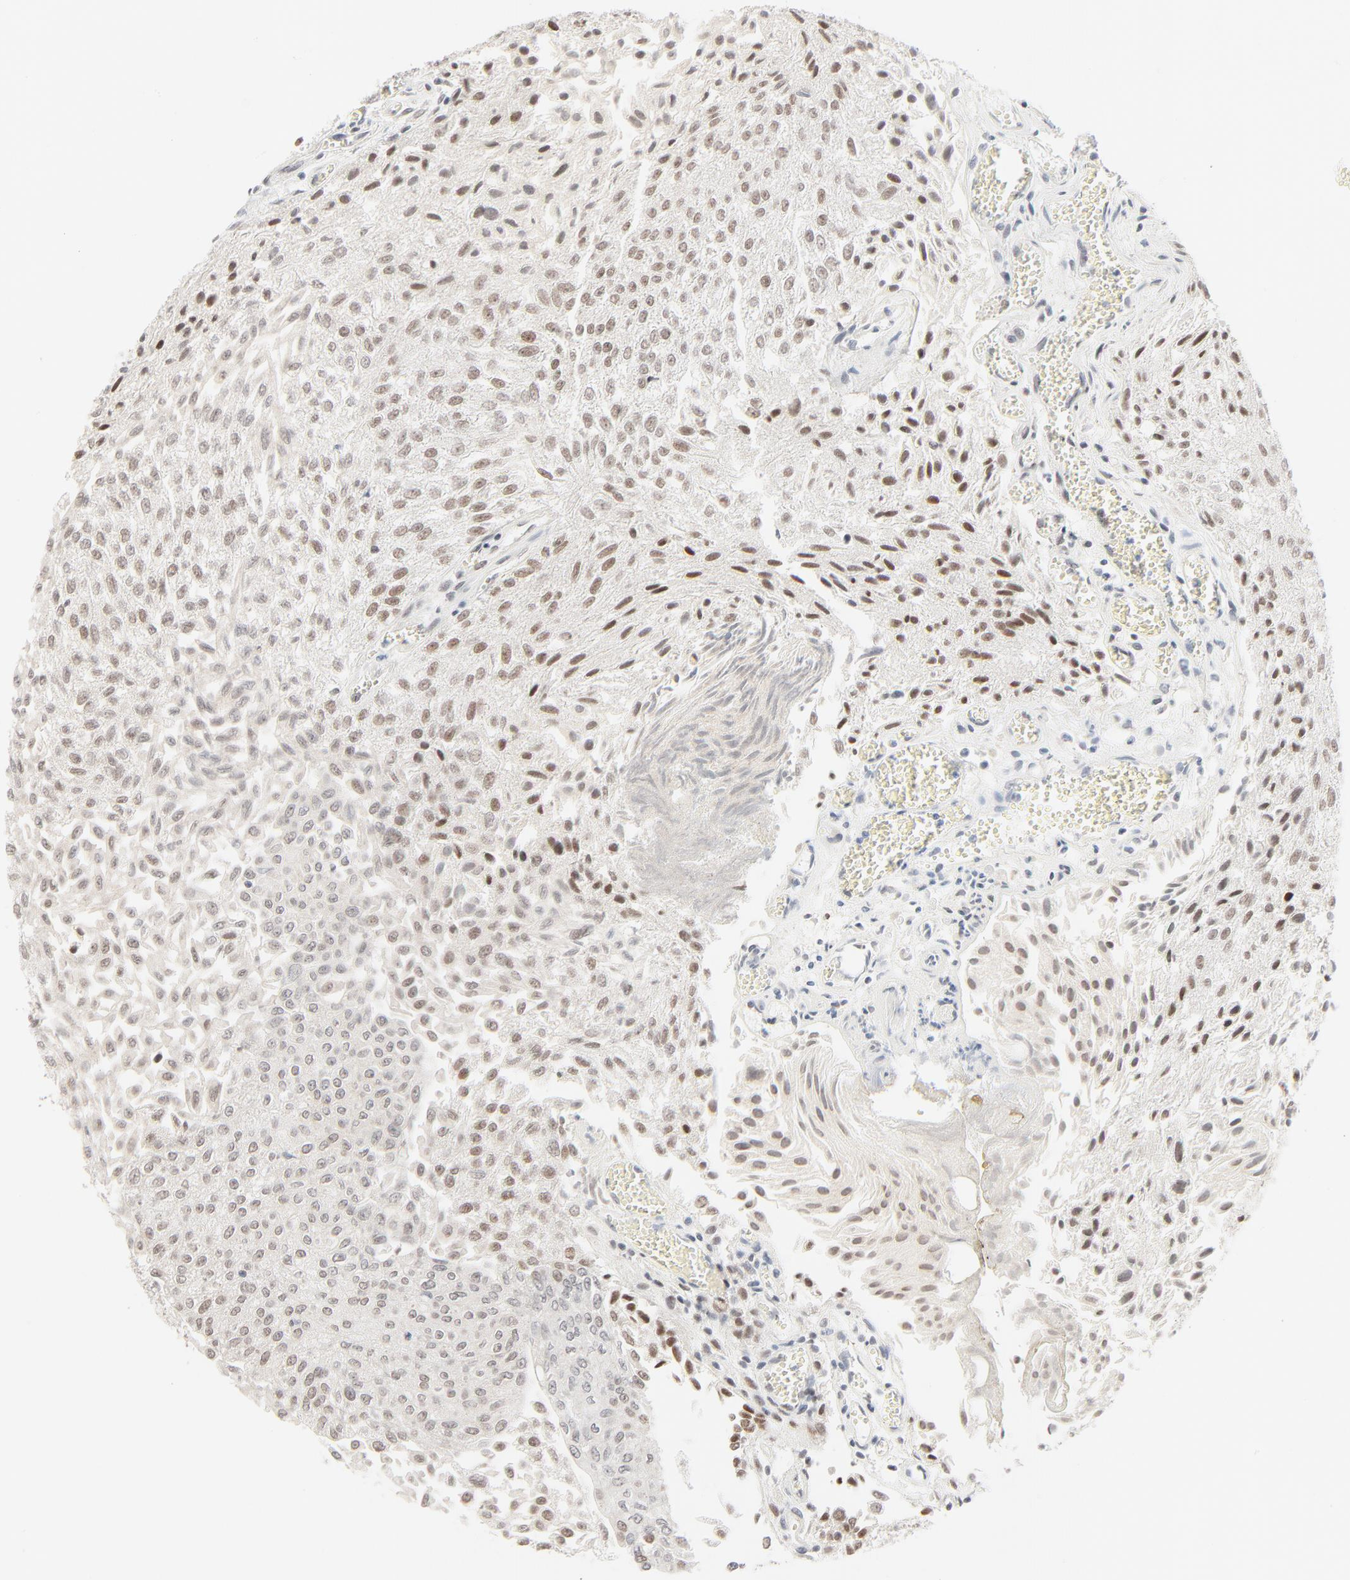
{"staining": {"intensity": "moderate", "quantity": "25%-75%", "location": "cytoplasmic/membranous,nuclear"}, "tissue": "urothelial cancer", "cell_type": "Tumor cells", "image_type": "cancer", "snomed": [{"axis": "morphology", "description": "Urothelial carcinoma, Low grade"}, {"axis": "topography", "description": "Urinary bladder"}], "caption": "Human urothelial cancer stained with a protein marker reveals moderate staining in tumor cells.", "gene": "MAD1L1", "patient": {"sex": "male", "age": 86}}